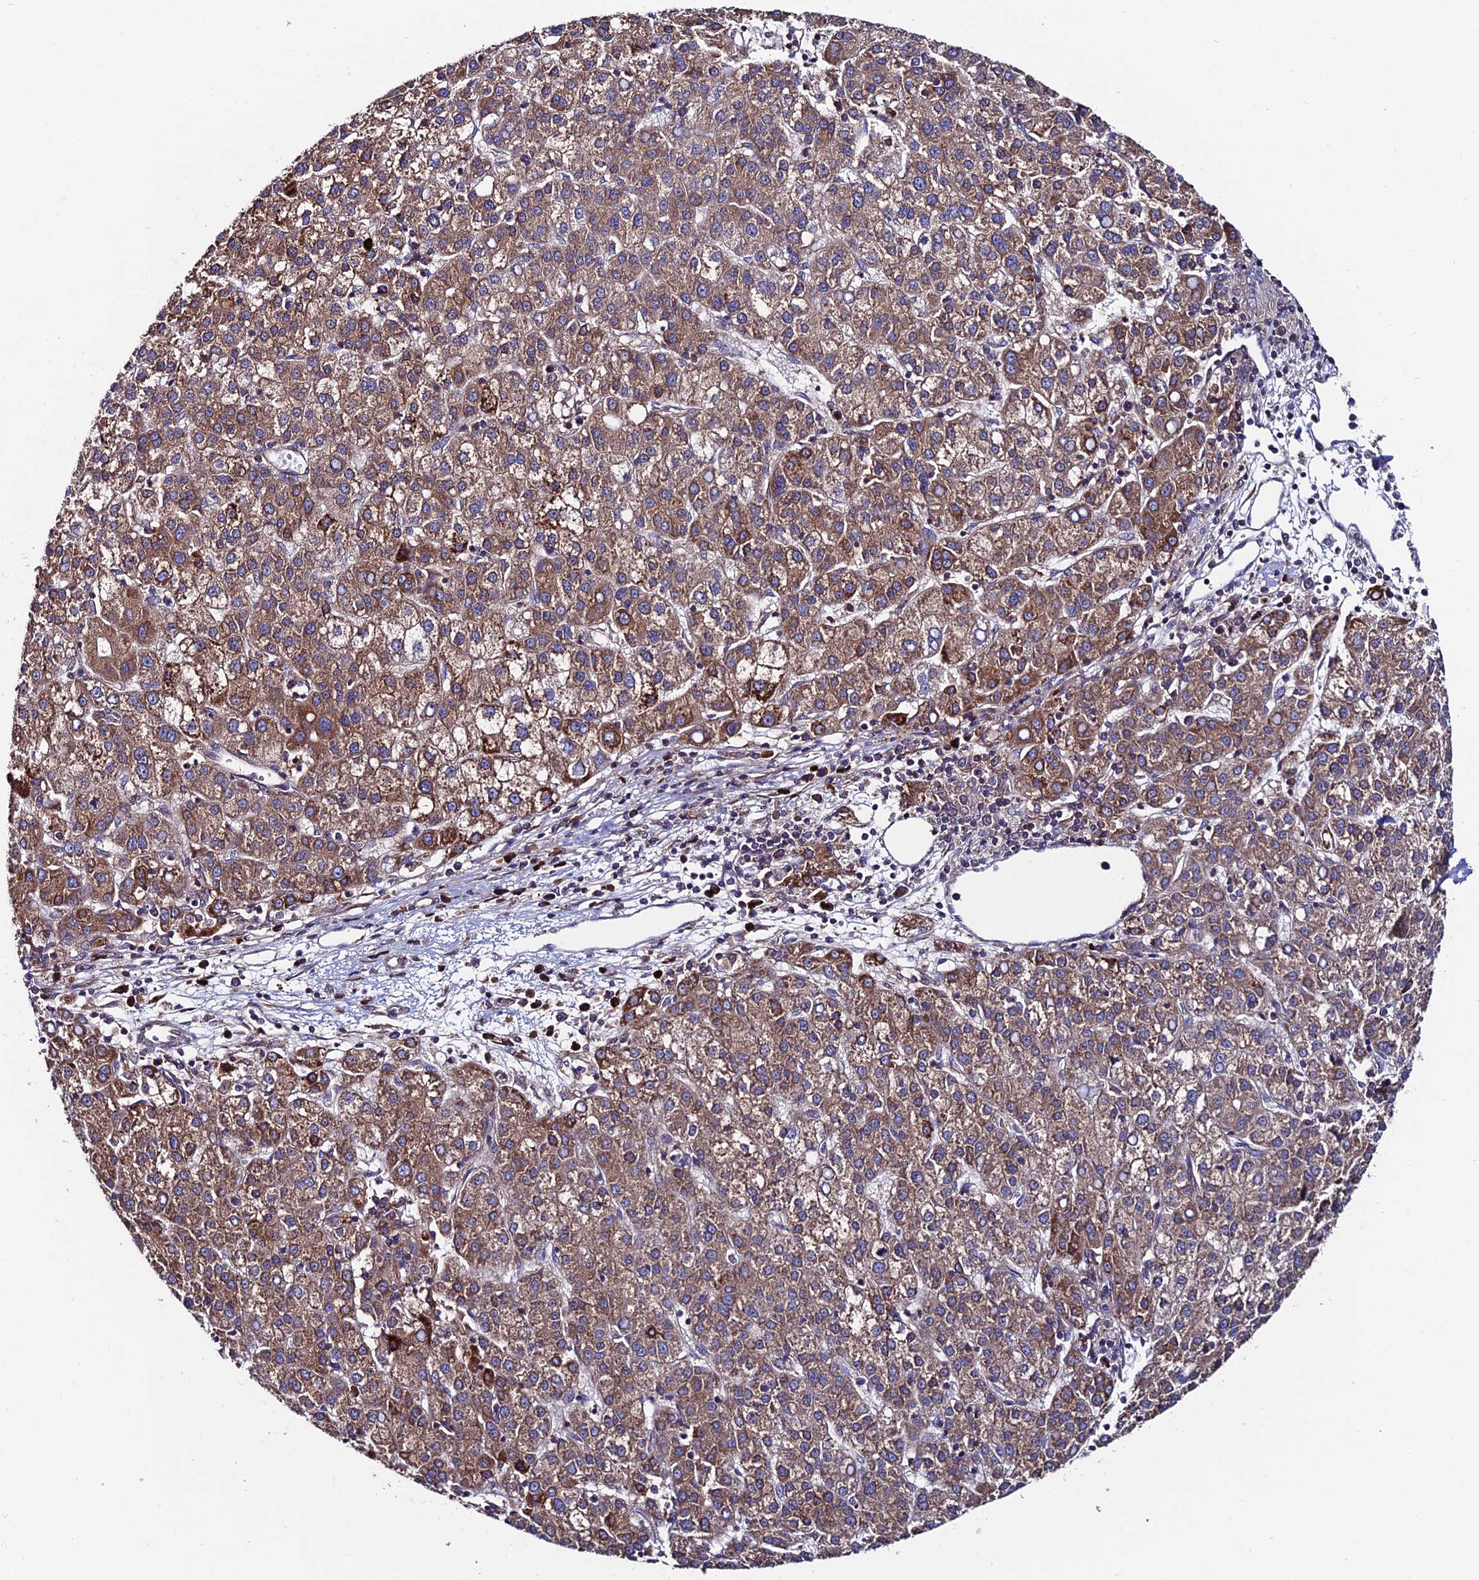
{"staining": {"intensity": "moderate", "quantity": ">75%", "location": "cytoplasmic/membranous"}, "tissue": "liver cancer", "cell_type": "Tumor cells", "image_type": "cancer", "snomed": [{"axis": "morphology", "description": "Carcinoma, Hepatocellular, NOS"}, {"axis": "topography", "description": "Liver"}], "caption": "This is a histology image of IHC staining of liver hepatocellular carcinoma, which shows moderate positivity in the cytoplasmic/membranous of tumor cells.", "gene": "EIF3K", "patient": {"sex": "female", "age": 58}}